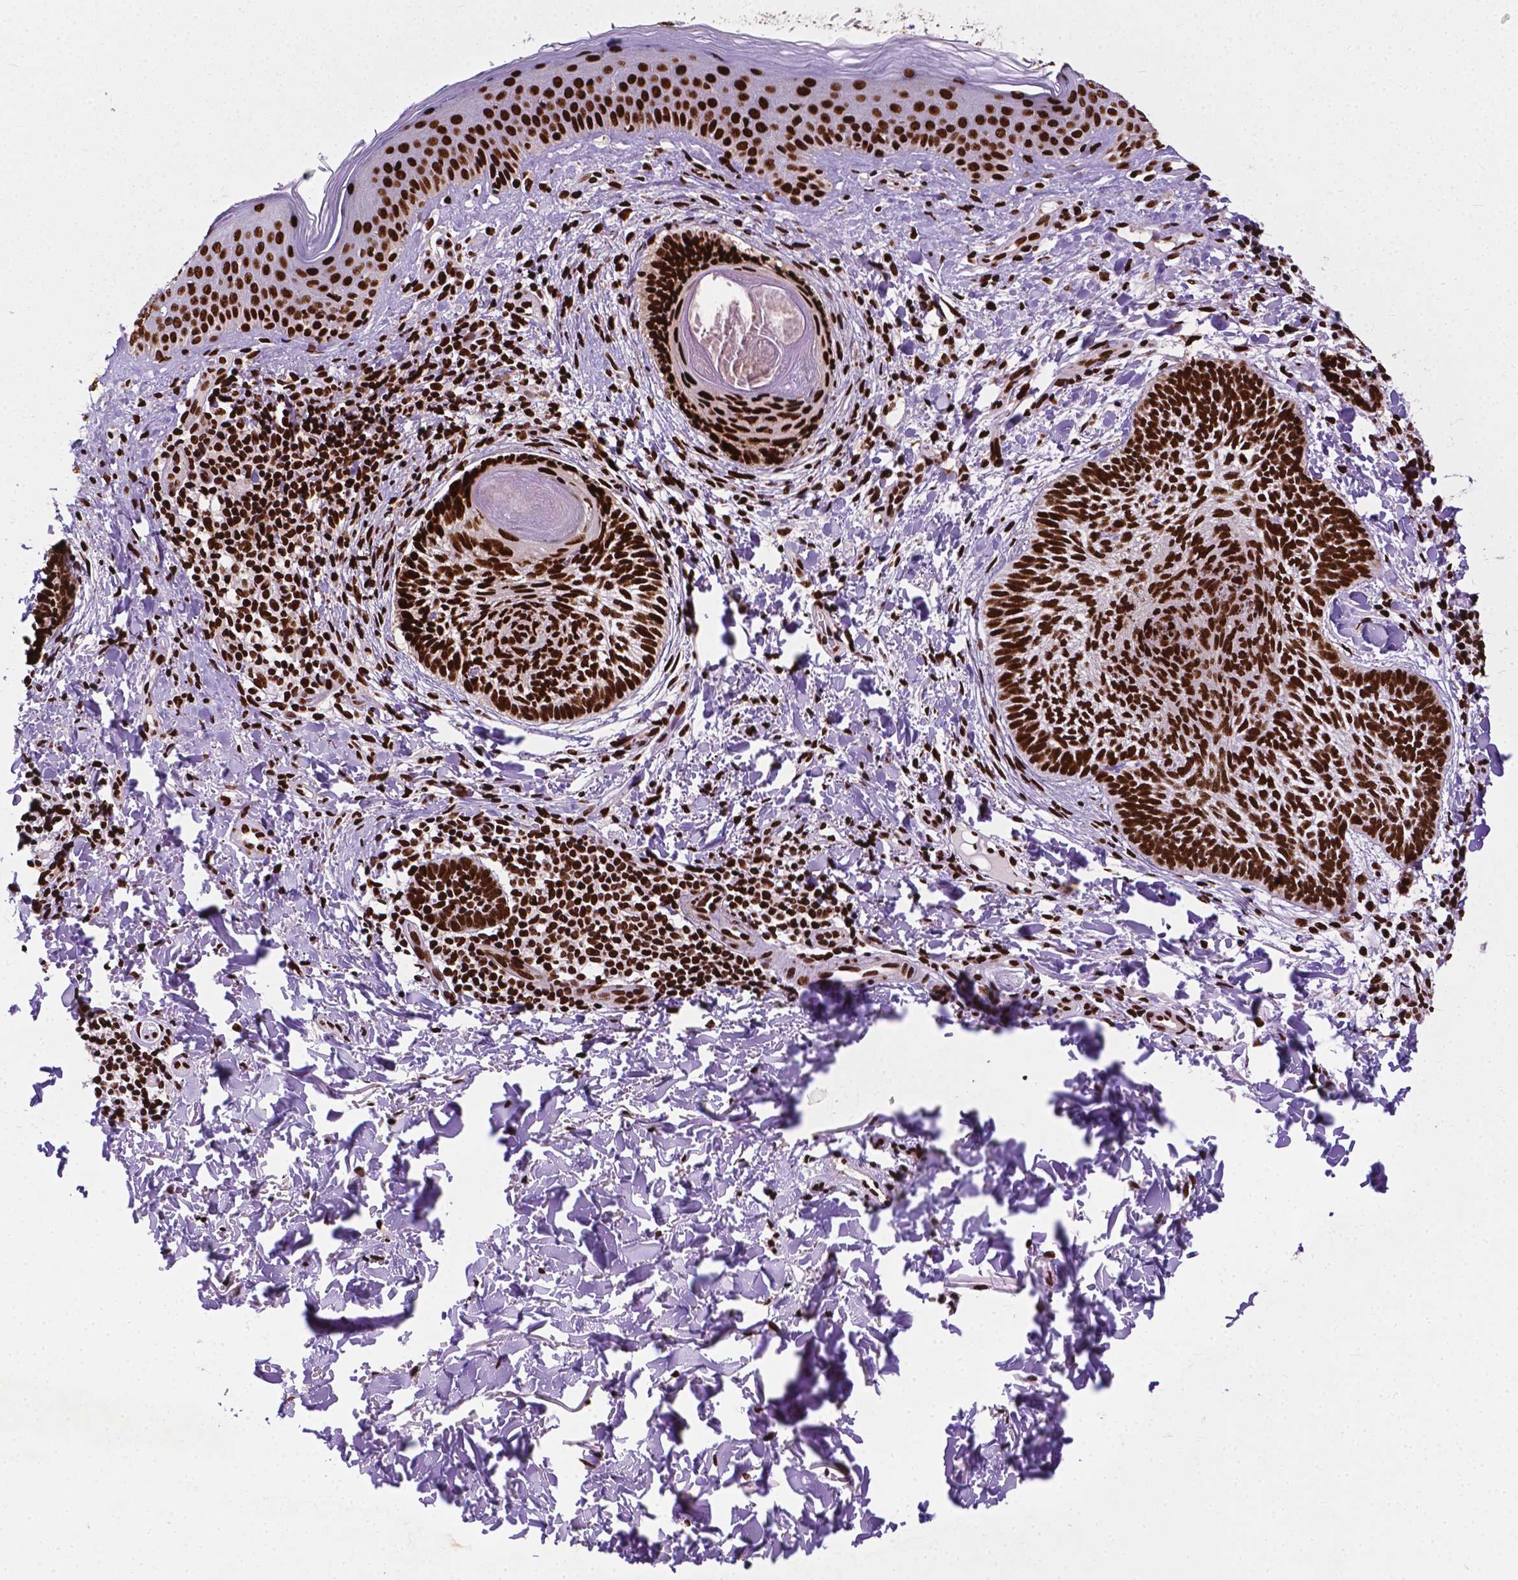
{"staining": {"intensity": "strong", "quantity": ">75%", "location": "nuclear"}, "tissue": "skin cancer", "cell_type": "Tumor cells", "image_type": "cancer", "snomed": [{"axis": "morphology", "description": "Normal tissue, NOS"}, {"axis": "morphology", "description": "Basal cell carcinoma"}, {"axis": "topography", "description": "Skin"}], "caption": "Strong nuclear expression is identified in approximately >75% of tumor cells in skin basal cell carcinoma.", "gene": "SMIM5", "patient": {"sex": "male", "age": 46}}